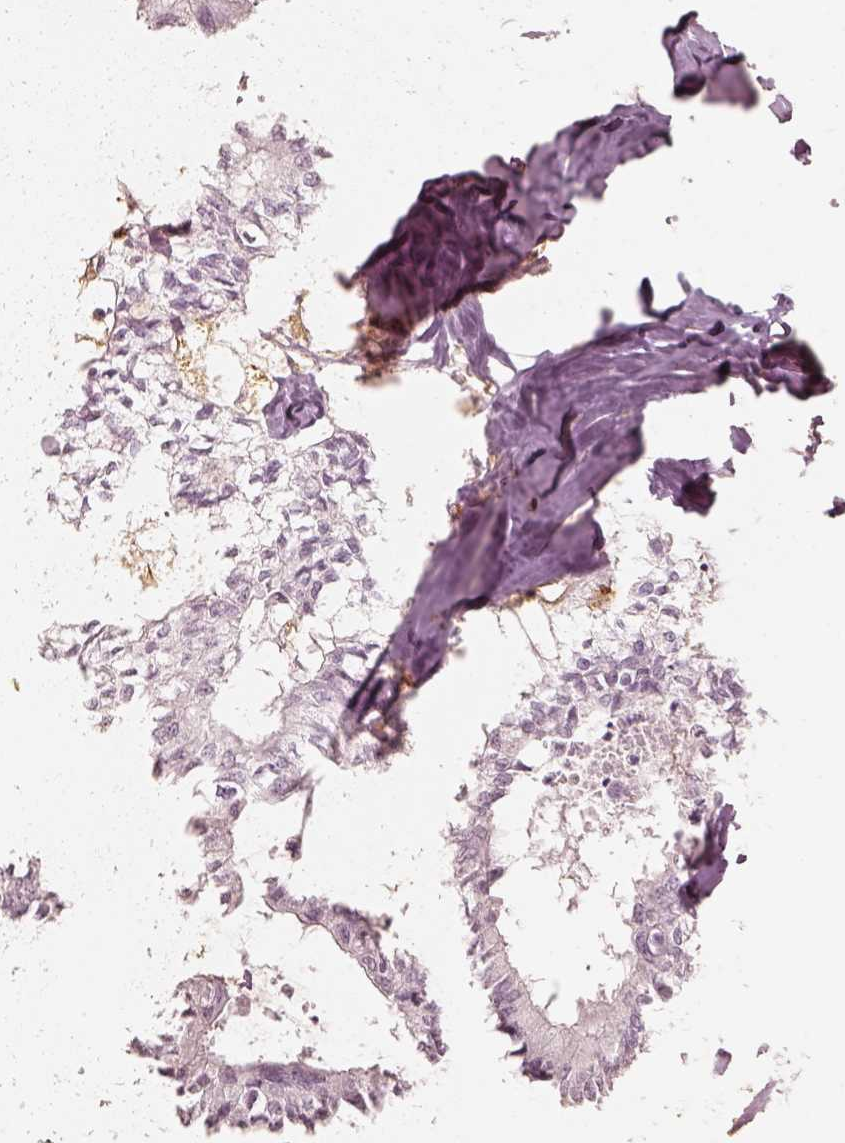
{"staining": {"intensity": "negative", "quantity": "none", "location": "none"}, "tissue": "colorectal cancer", "cell_type": "Tumor cells", "image_type": "cancer", "snomed": [{"axis": "morphology", "description": "Adenocarcinoma, NOS"}, {"axis": "topography", "description": "Colon"}, {"axis": "topography", "description": "Rectum"}], "caption": "Photomicrograph shows no protein staining in tumor cells of adenocarcinoma (colorectal) tissue.", "gene": "FSCN1", "patient": {"sex": "male", "age": 57}}